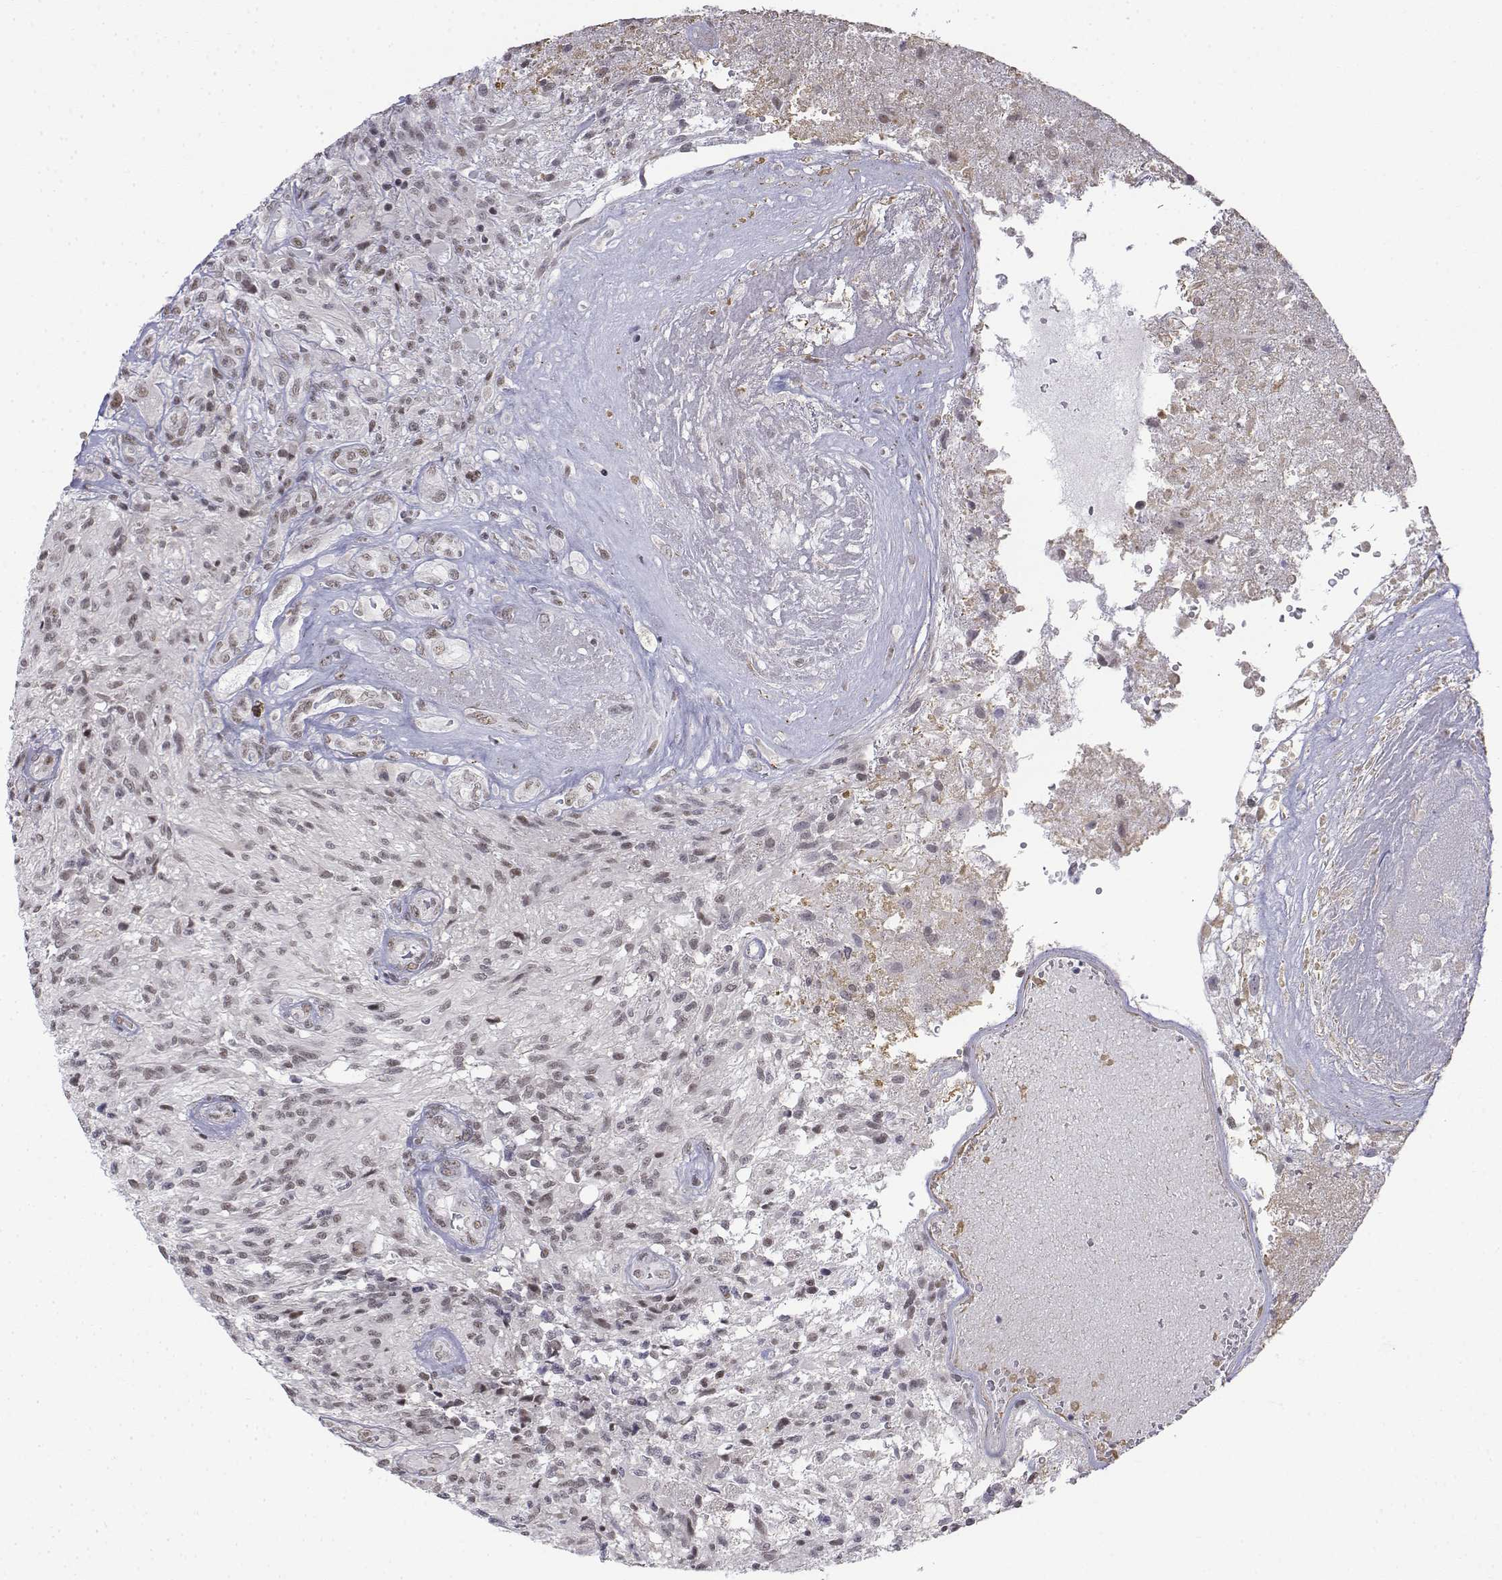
{"staining": {"intensity": "weak", "quantity": "25%-75%", "location": "nuclear"}, "tissue": "glioma", "cell_type": "Tumor cells", "image_type": "cancer", "snomed": [{"axis": "morphology", "description": "Glioma, malignant, High grade"}, {"axis": "topography", "description": "Brain"}], "caption": "Protein analysis of glioma tissue reveals weak nuclear expression in approximately 25%-75% of tumor cells.", "gene": "SETD1A", "patient": {"sex": "male", "age": 56}}